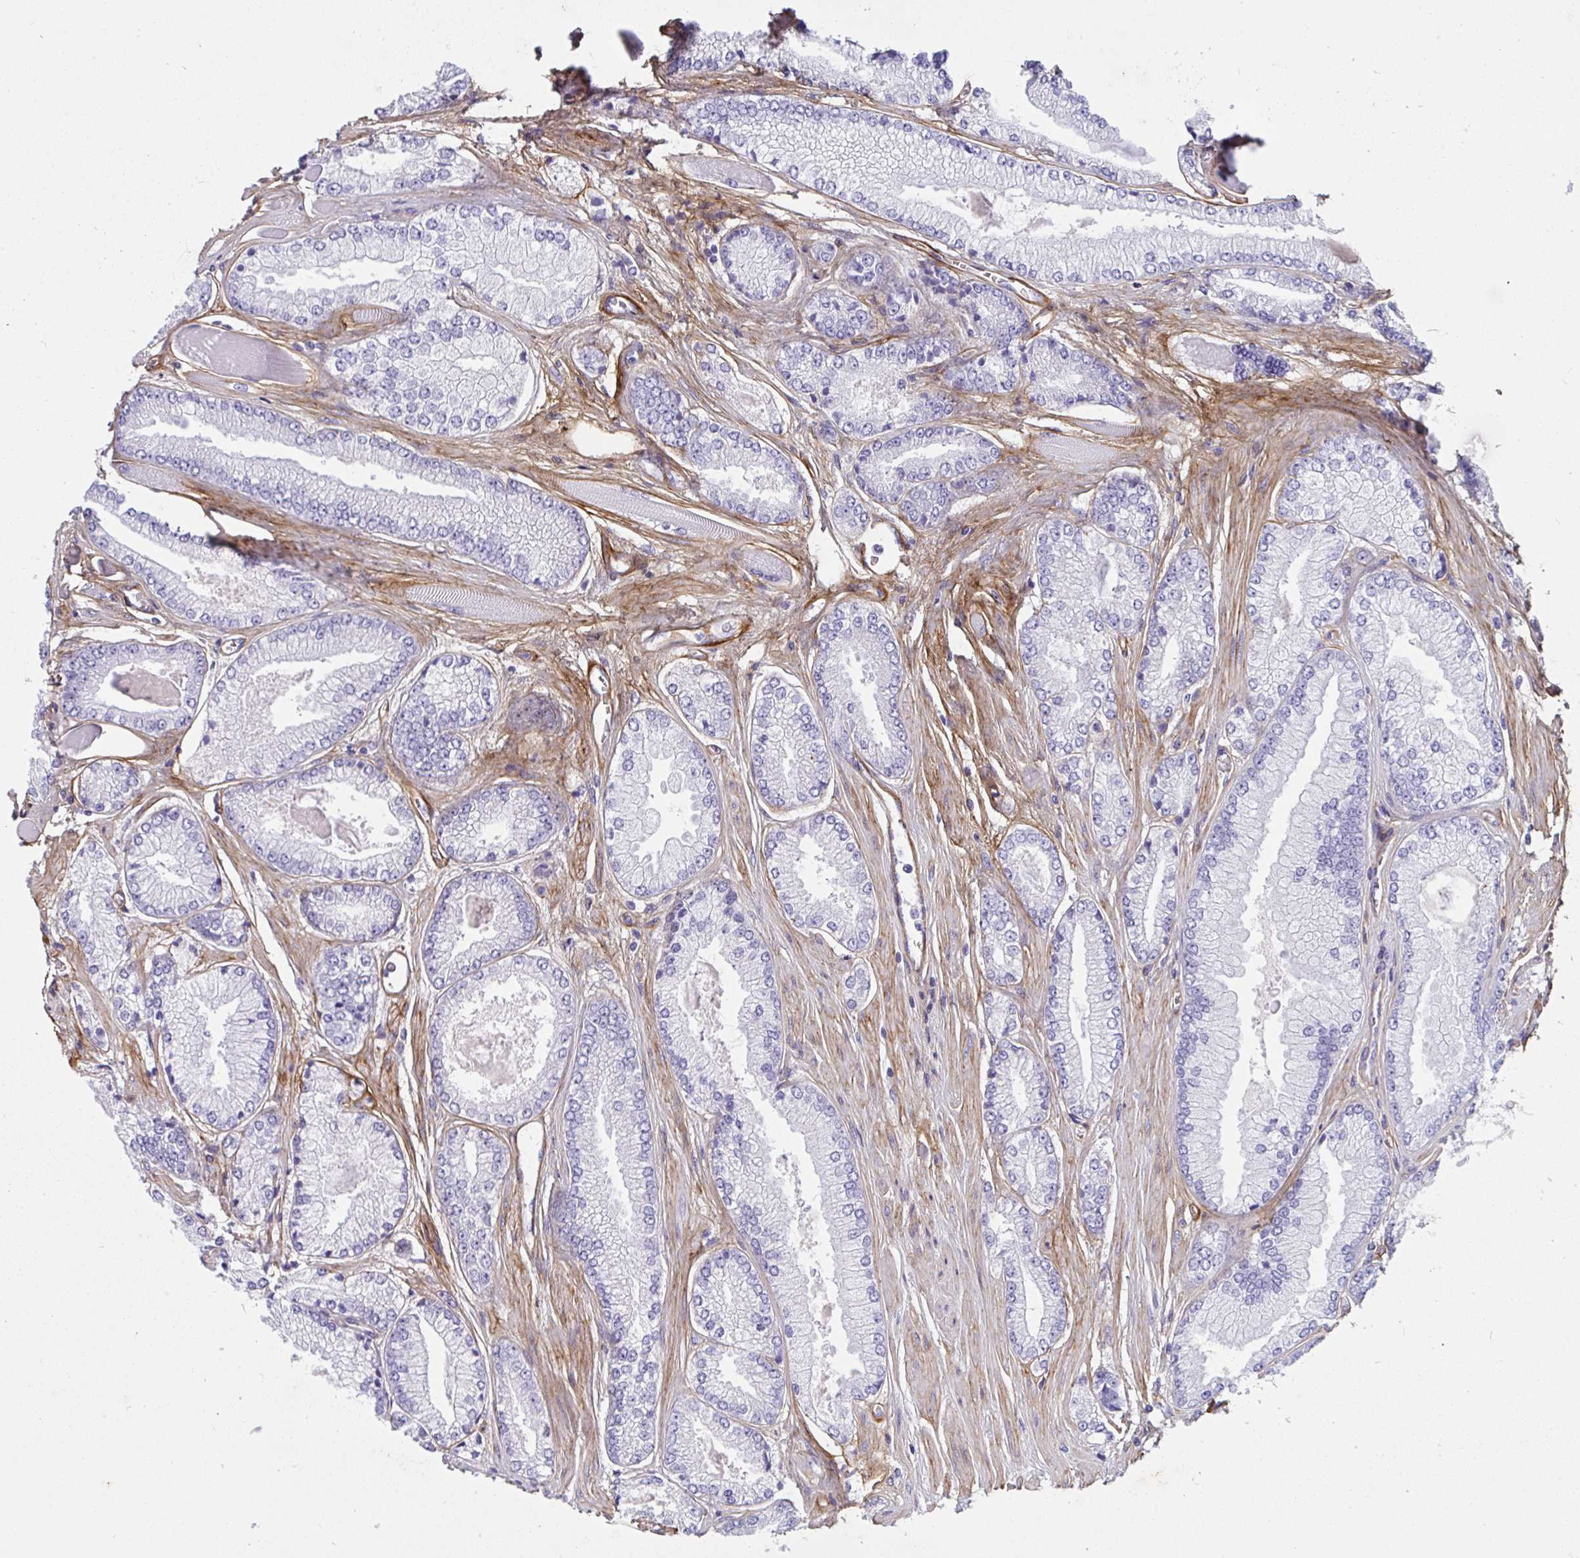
{"staining": {"intensity": "negative", "quantity": "none", "location": "none"}, "tissue": "prostate cancer", "cell_type": "Tumor cells", "image_type": "cancer", "snomed": [{"axis": "morphology", "description": "Adenocarcinoma, Low grade"}, {"axis": "topography", "description": "Prostate"}], "caption": "An image of human prostate cancer is negative for staining in tumor cells.", "gene": "LHFPL6", "patient": {"sex": "male", "age": 67}}